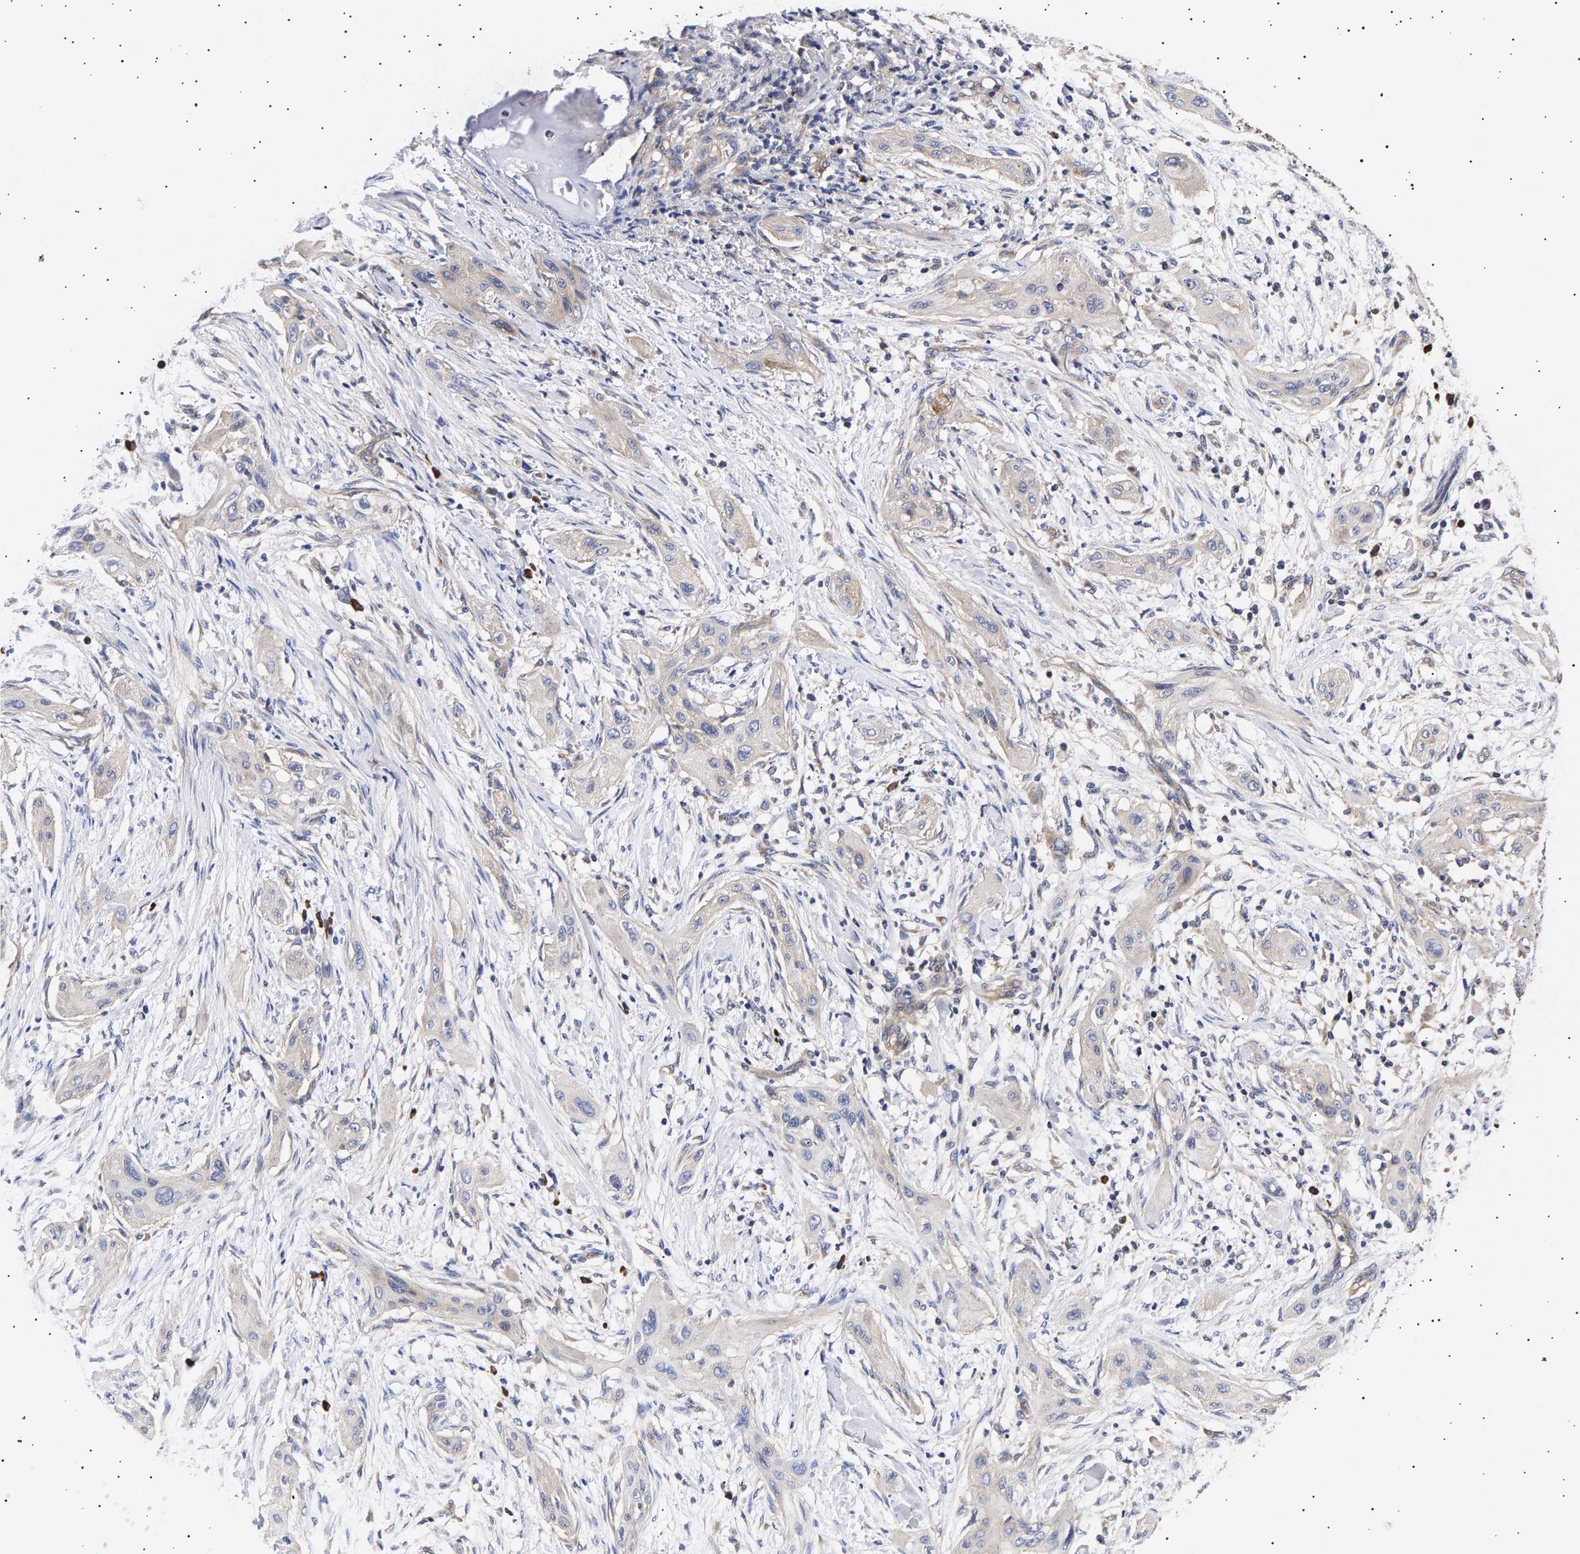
{"staining": {"intensity": "negative", "quantity": "none", "location": "none"}, "tissue": "lung cancer", "cell_type": "Tumor cells", "image_type": "cancer", "snomed": [{"axis": "morphology", "description": "Squamous cell carcinoma, NOS"}, {"axis": "topography", "description": "Lung"}], "caption": "IHC histopathology image of lung cancer (squamous cell carcinoma) stained for a protein (brown), which displays no expression in tumor cells. The staining is performed using DAB (3,3'-diaminobenzidine) brown chromogen with nuclei counter-stained in using hematoxylin.", "gene": "ANKRD40", "patient": {"sex": "female", "age": 47}}